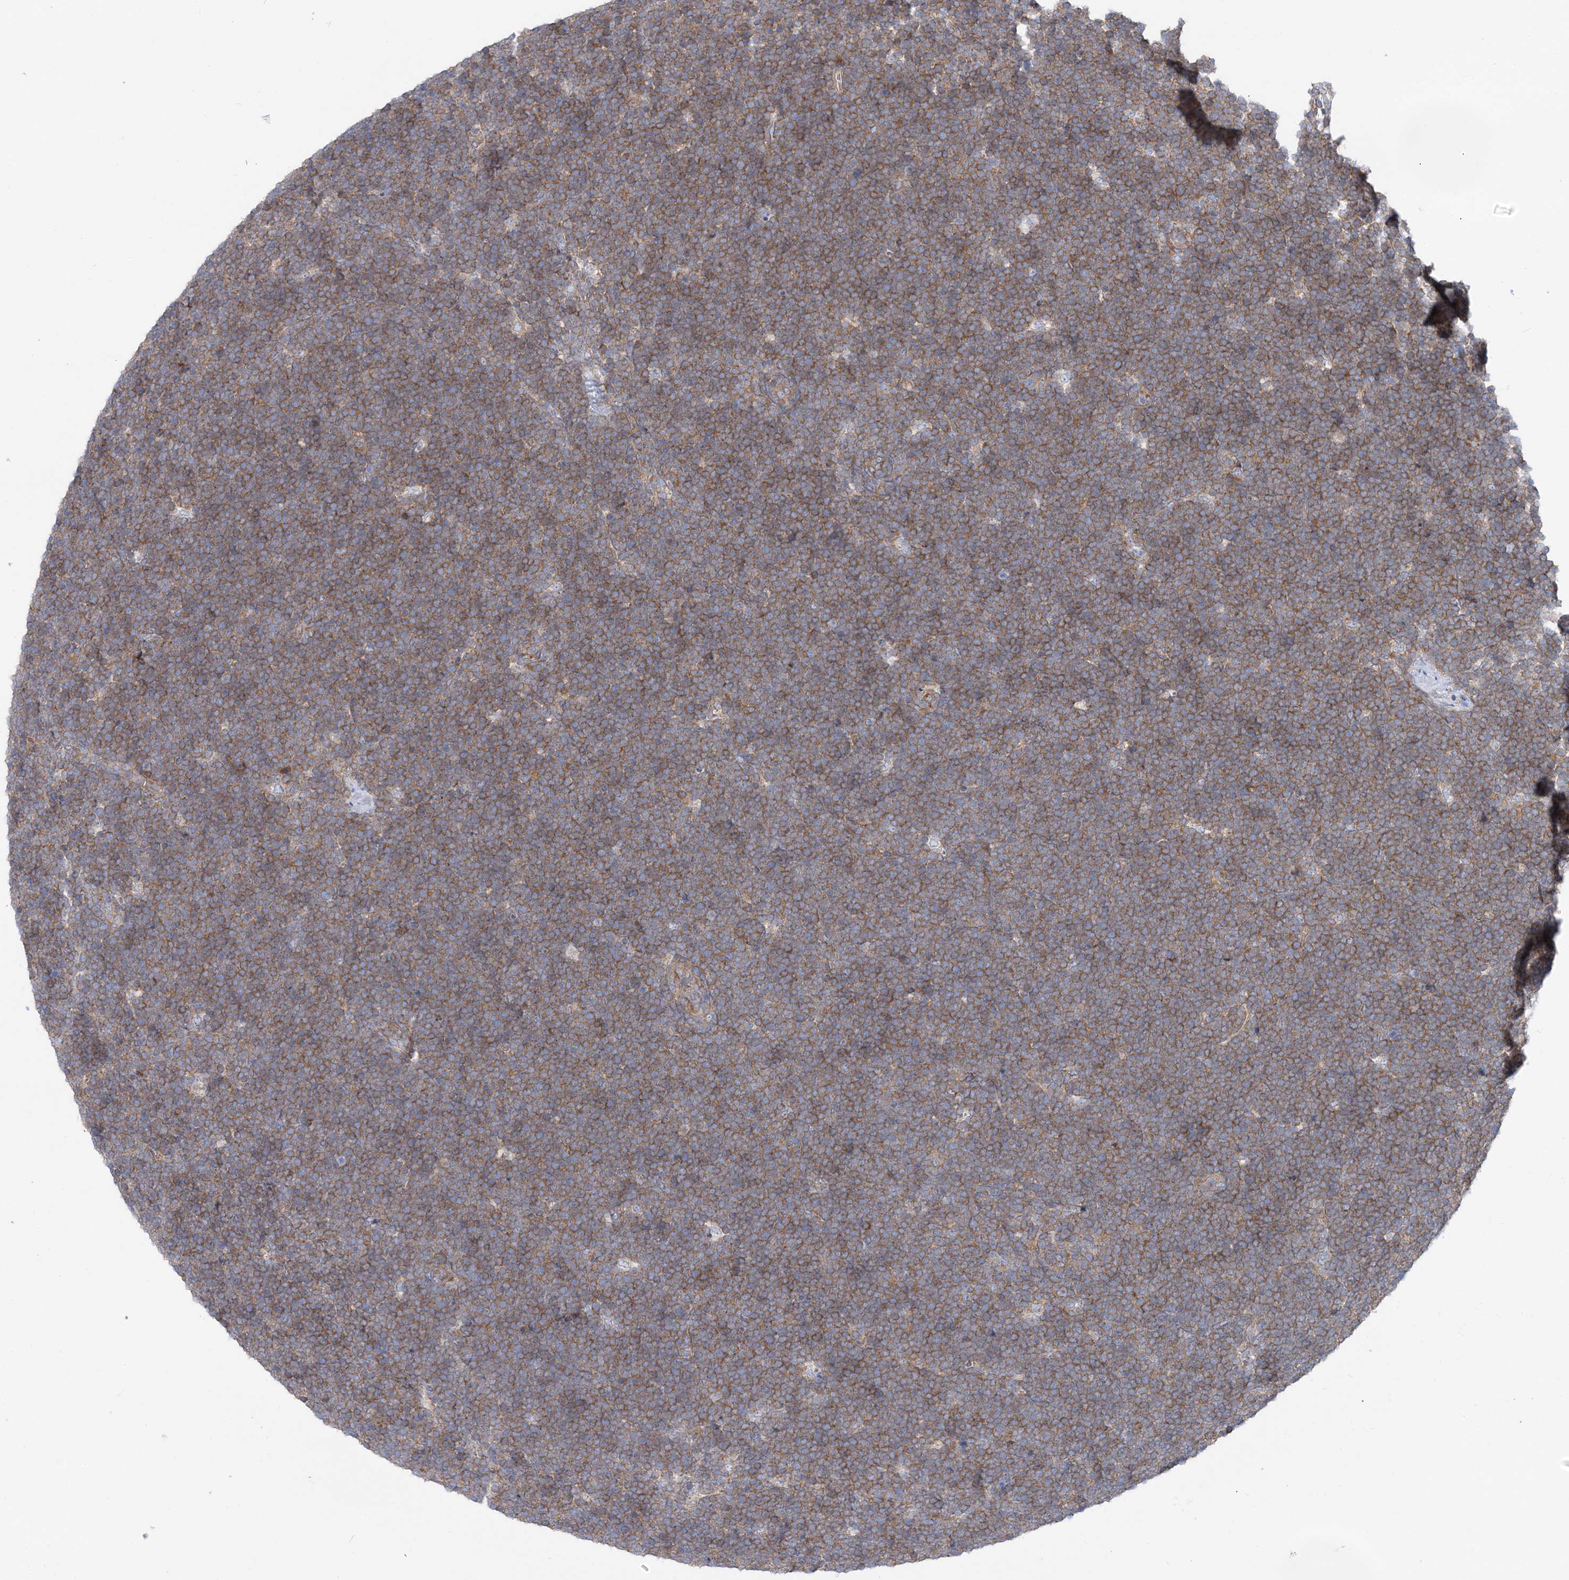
{"staining": {"intensity": "moderate", "quantity": ">75%", "location": "cytoplasmic/membranous"}, "tissue": "lymphoma", "cell_type": "Tumor cells", "image_type": "cancer", "snomed": [{"axis": "morphology", "description": "Malignant lymphoma, non-Hodgkin's type, High grade"}, {"axis": "topography", "description": "Lymph node"}], "caption": "Protein expression analysis of human lymphoma reveals moderate cytoplasmic/membranous positivity in about >75% of tumor cells. The protein is shown in brown color, while the nuclei are stained blue.", "gene": "FAM114A2", "patient": {"sex": "male", "age": 13}}